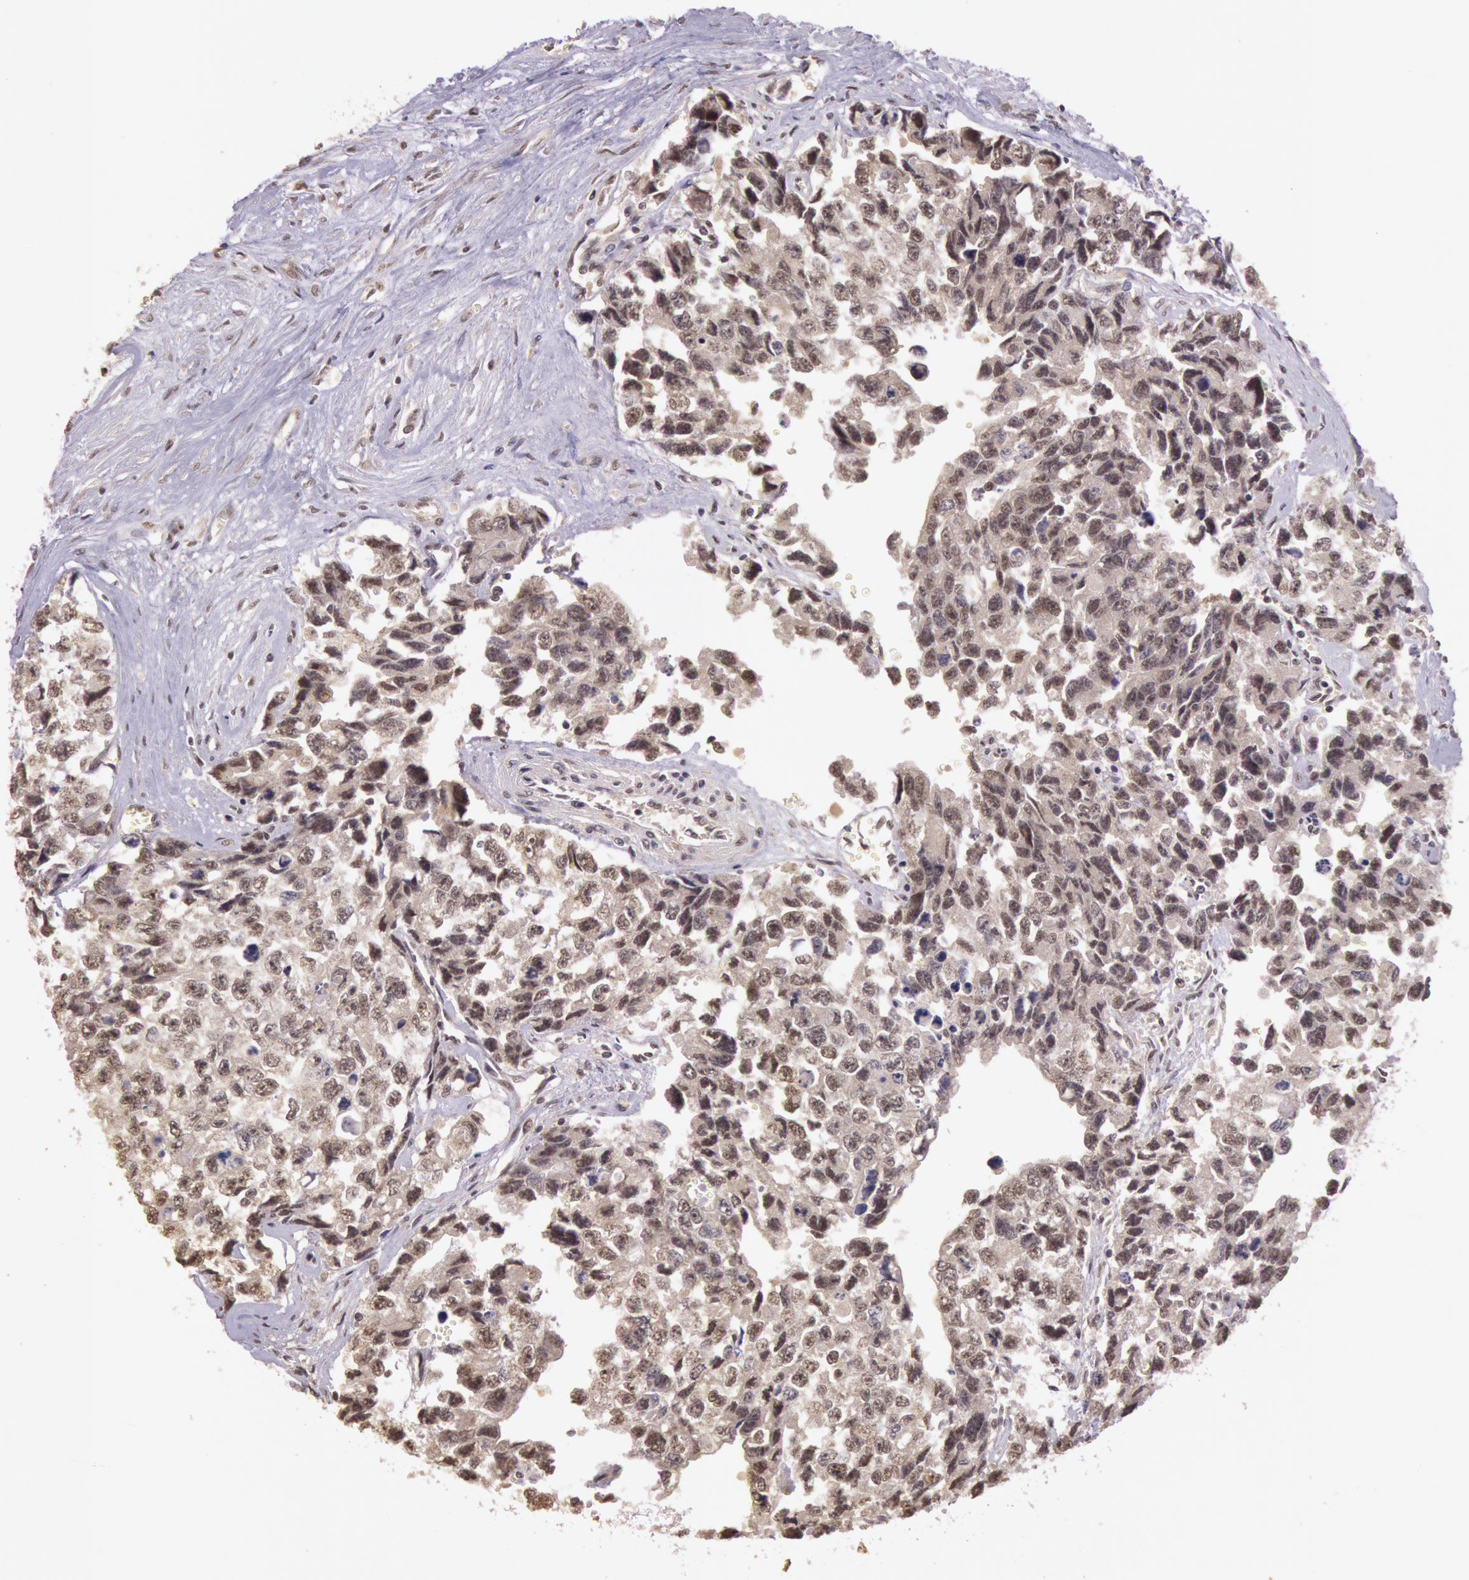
{"staining": {"intensity": "negative", "quantity": "none", "location": "none"}, "tissue": "testis cancer", "cell_type": "Tumor cells", "image_type": "cancer", "snomed": [{"axis": "morphology", "description": "Carcinoma, Embryonal, NOS"}, {"axis": "topography", "description": "Testis"}], "caption": "Testis cancer (embryonal carcinoma) was stained to show a protein in brown. There is no significant positivity in tumor cells.", "gene": "RTL10", "patient": {"sex": "male", "age": 31}}